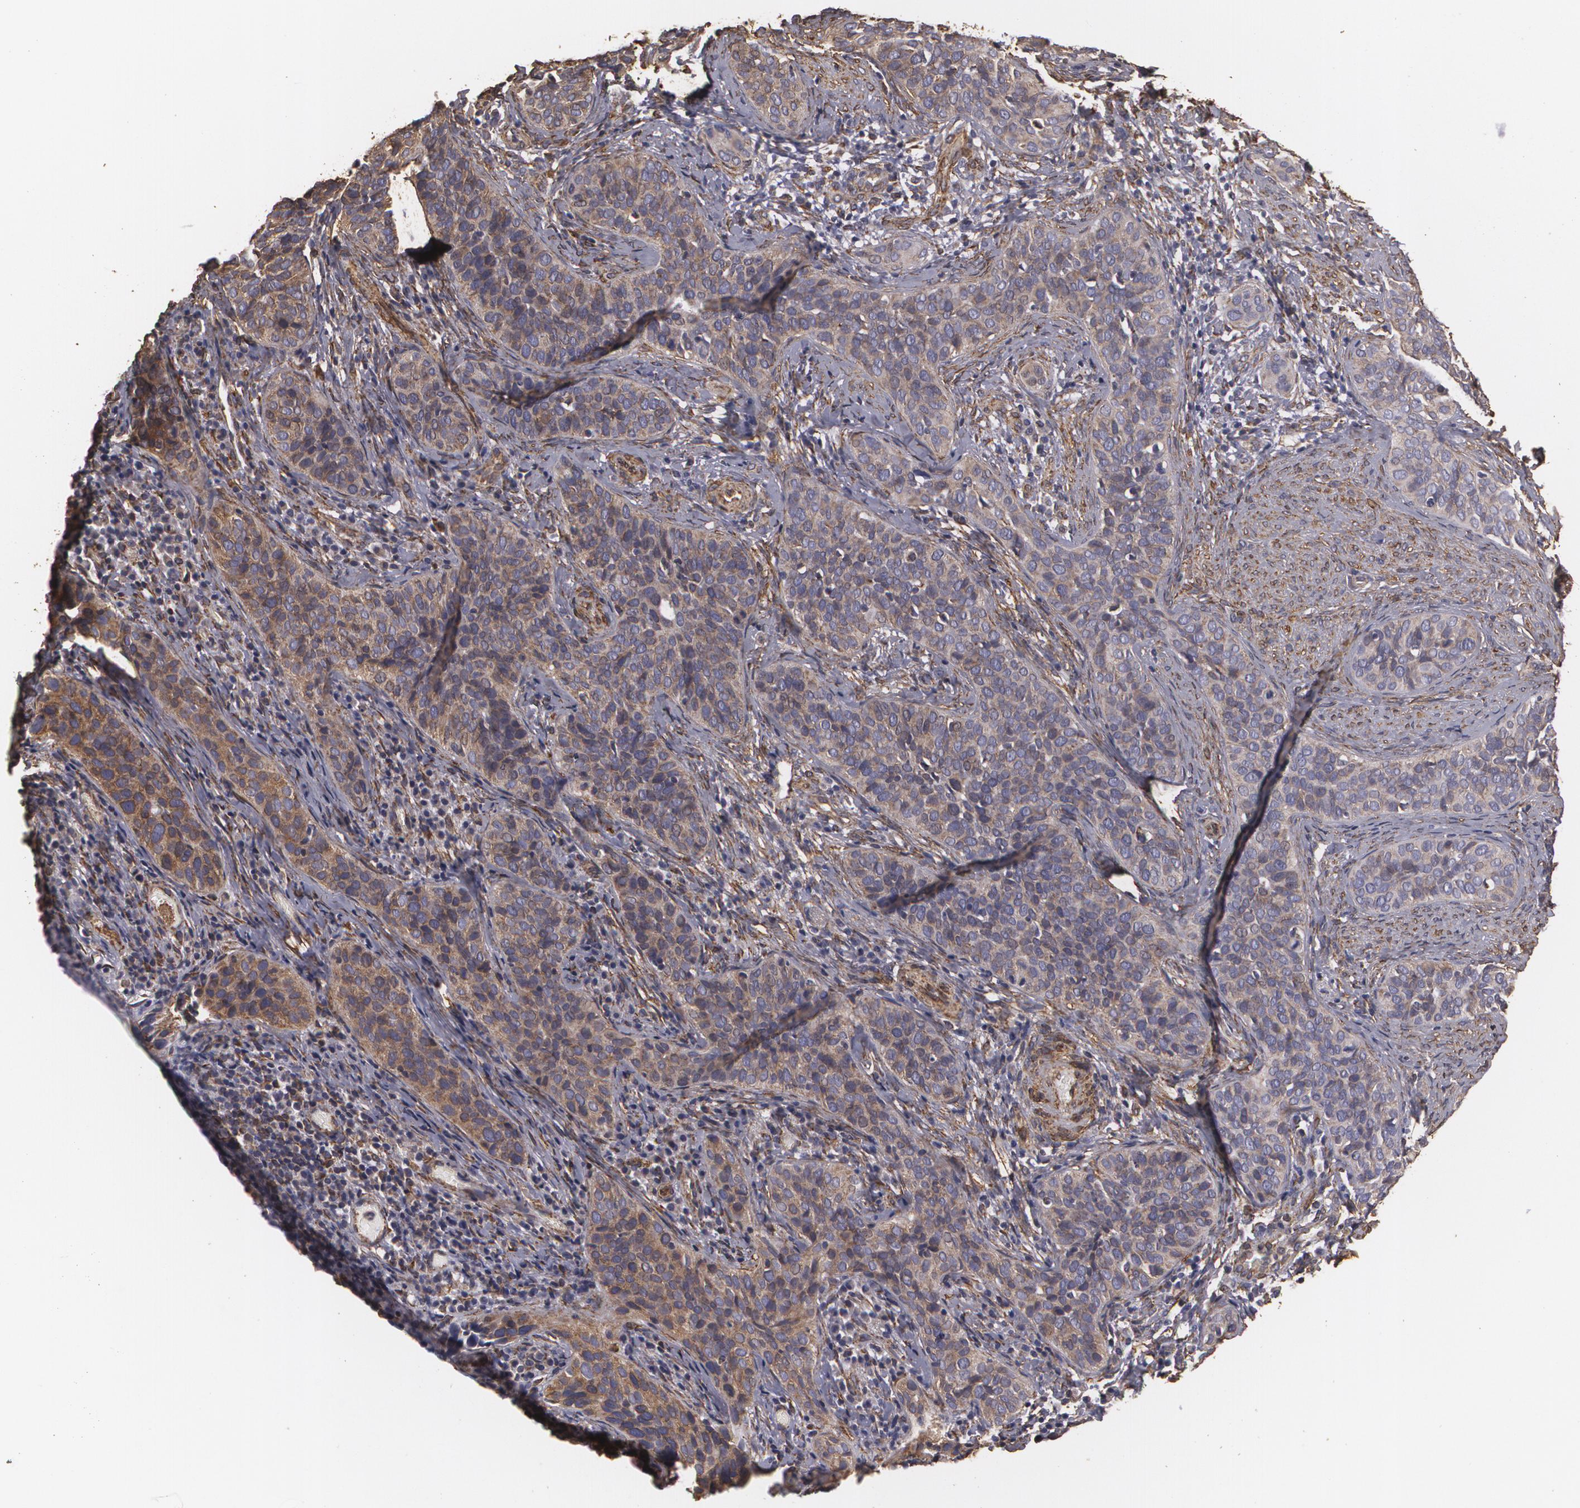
{"staining": {"intensity": "weak", "quantity": ">75%", "location": "cytoplasmic/membranous"}, "tissue": "cervical cancer", "cell_type": "Tumor cells", "image_type": "cancer", "snomed": [{"axis": "morphology", "description": "Squamous cell carcinoma, NOS"}, {"axis": "topography", "description": "Cervix"}], "caption": "IHC photomicrograph of neoplastic tissue: cervical cancer stained using immunohistochemistry (IHC) displays low levels of weak protein expression localized specifically in the cytoplasmic/membranous of tumor cells, appearing as a cytoplasmic/membranous brown color.", "gene": "CYB5R3", "patient": {"sex": "female", "age": 31}}